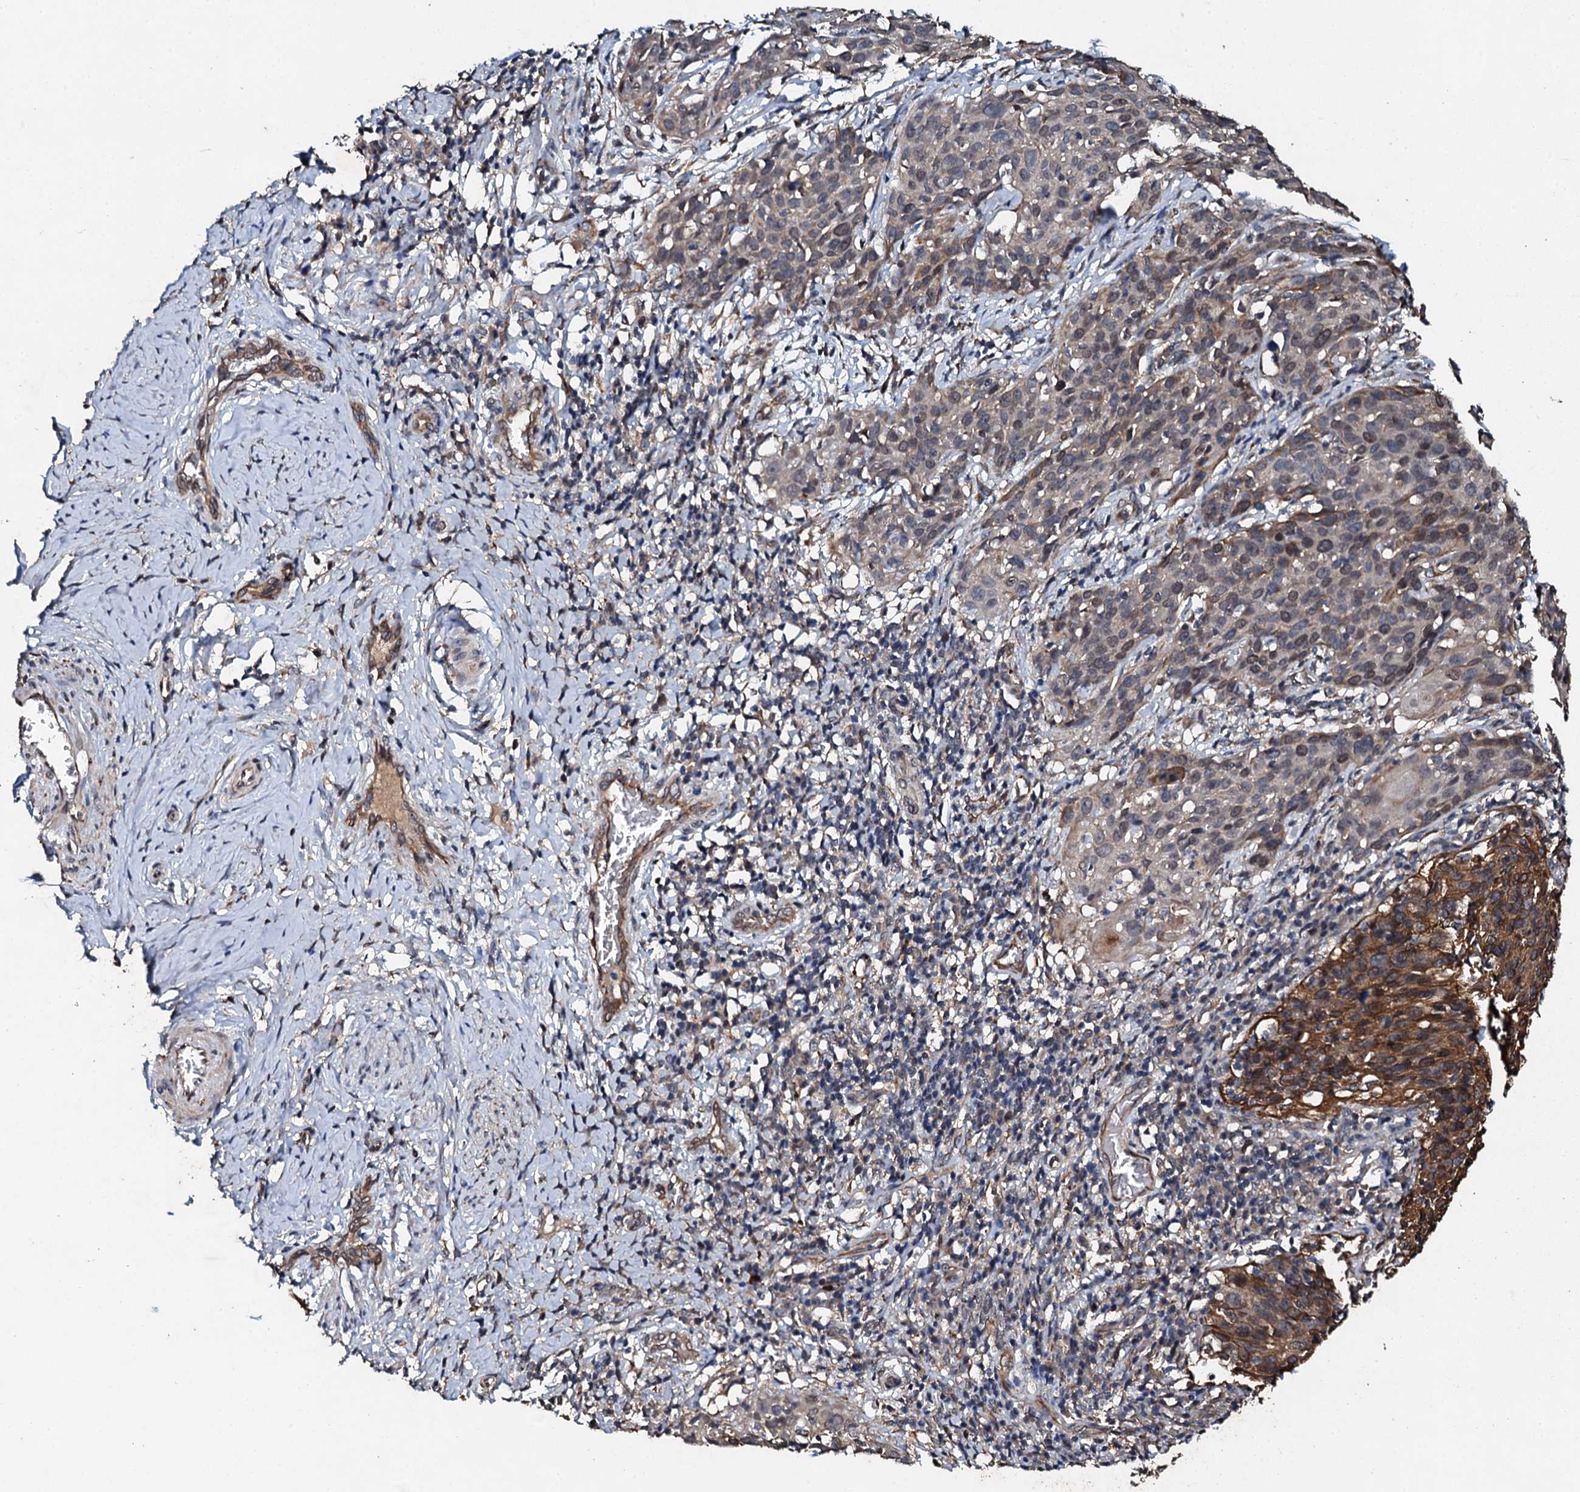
{"staining": {"intensity": "weak", "quantity": "25%-75%", "location": "cytoplasmic/membranous,nuclear"}, "tissue": "cervical cancer", "cell_type": "Tumor cells", "image_type": "cancer", "snomed": [{"axis": "morphology", "description": "Squamous cell carcinoma, NOS"}, {"axis": "topography", "description": "Cervix"}], "caption": "Cervical squamous cell carcinoma was stained to show a protein in brown. There is low levels of weak cytoplasmic/membranous and nuclear expression in approximately 25%-75% of tumor cells.", "gene": "ADAMTS10", "patient": {"sex": "female", "age": 50}}